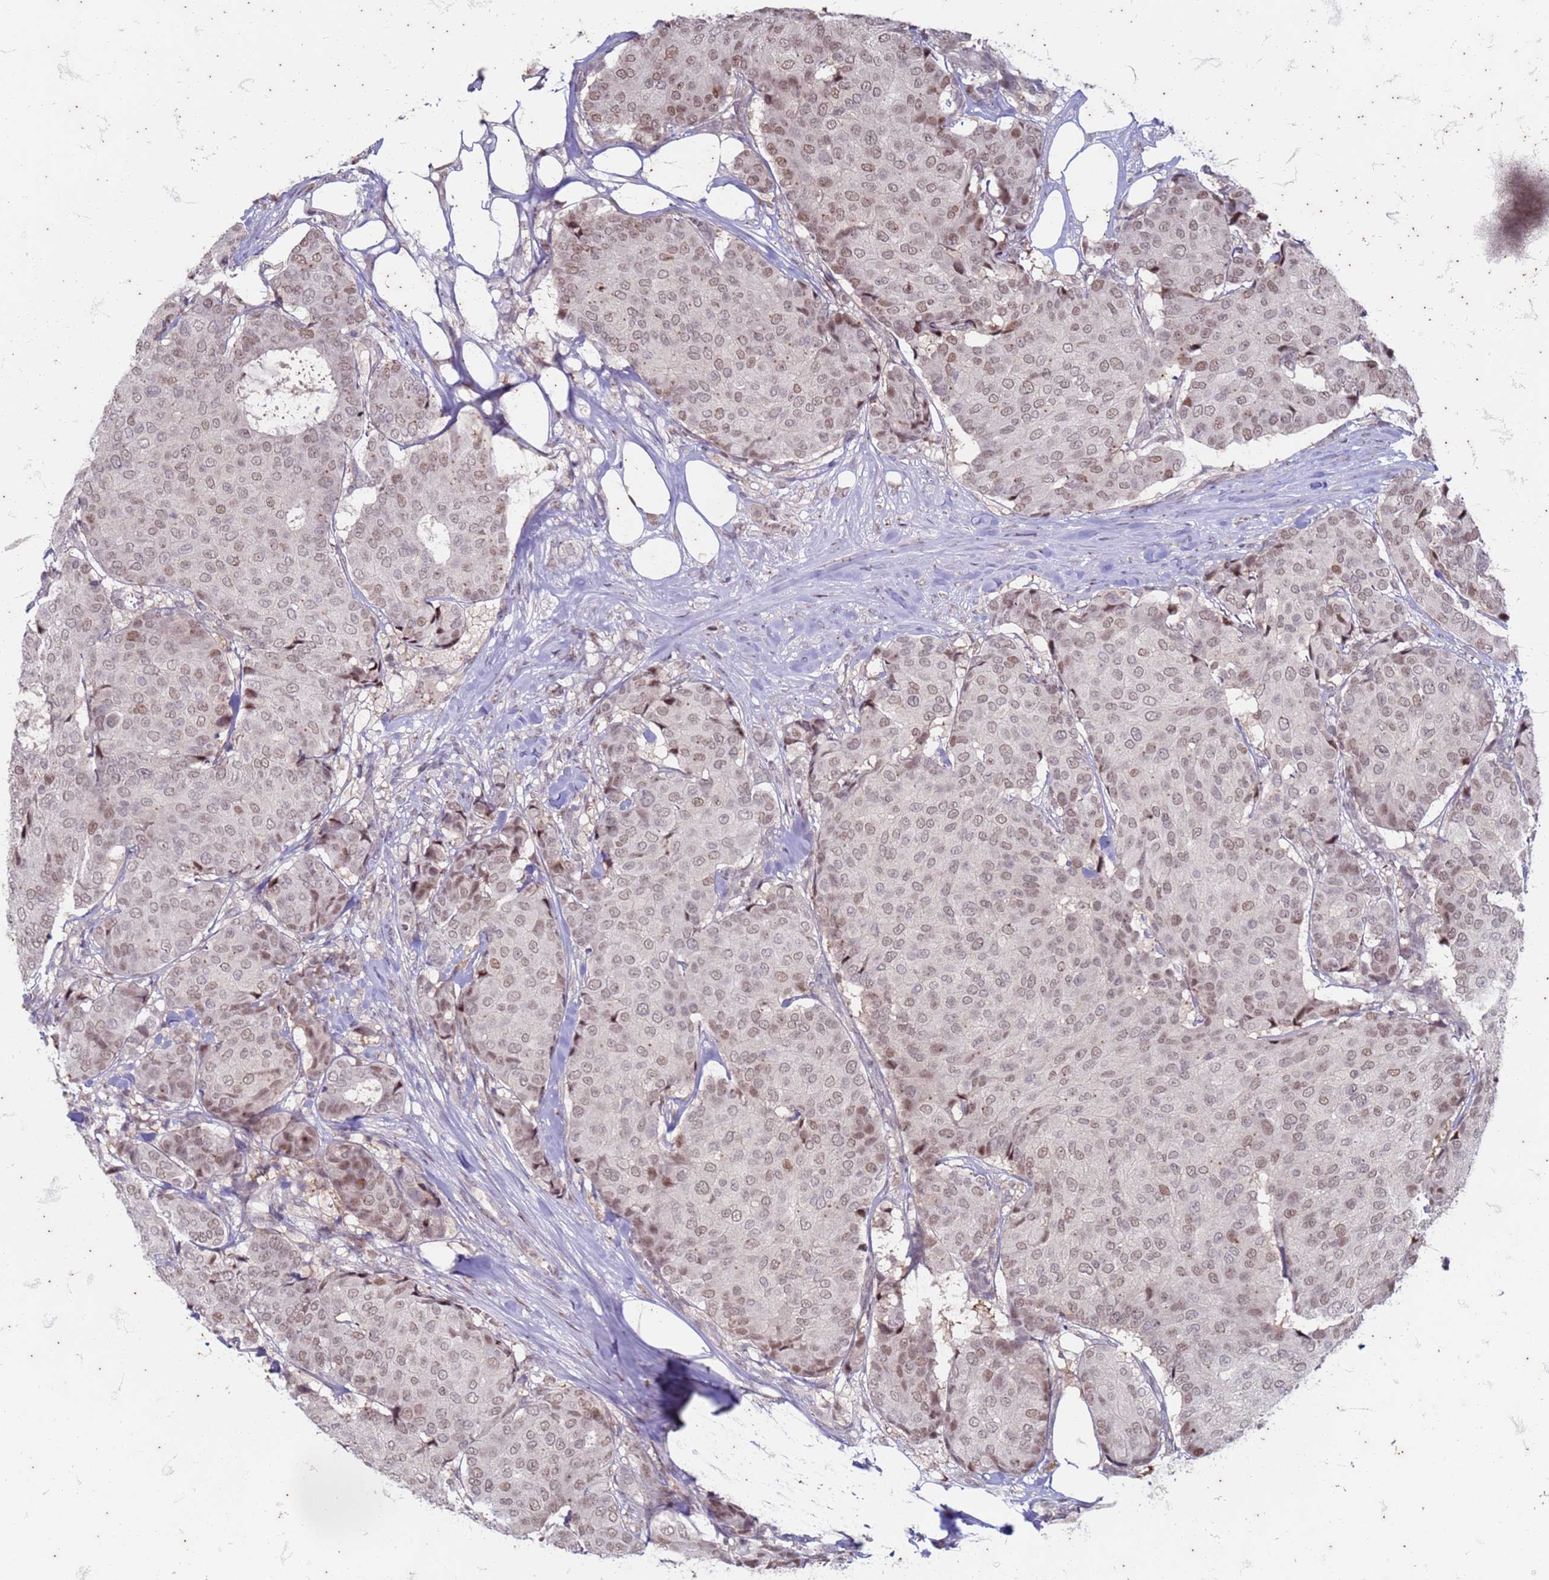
{"staining": {"intensity": "weak", "quantity": ">75%", "location": "nuclear"}, "tissue": "breast cancer", "cell_type": "Tumor cells", "image_type": "cancer", "snomed": [{"axis": "morphology", "description": "Duct carcinoma"}, {"axis": "topography", "description": "Breast"}], "caption": "Breast invasive ductal carcinoma tissue displays weak nuclear expression in approximately >75% of tumor cells (Stains: DAB in brown, nuclei in blue, Microscopy: brightfield microscopy at high magnification).", "gene": "TRMT6", "patient": {"sex": "female", "age": 75}}